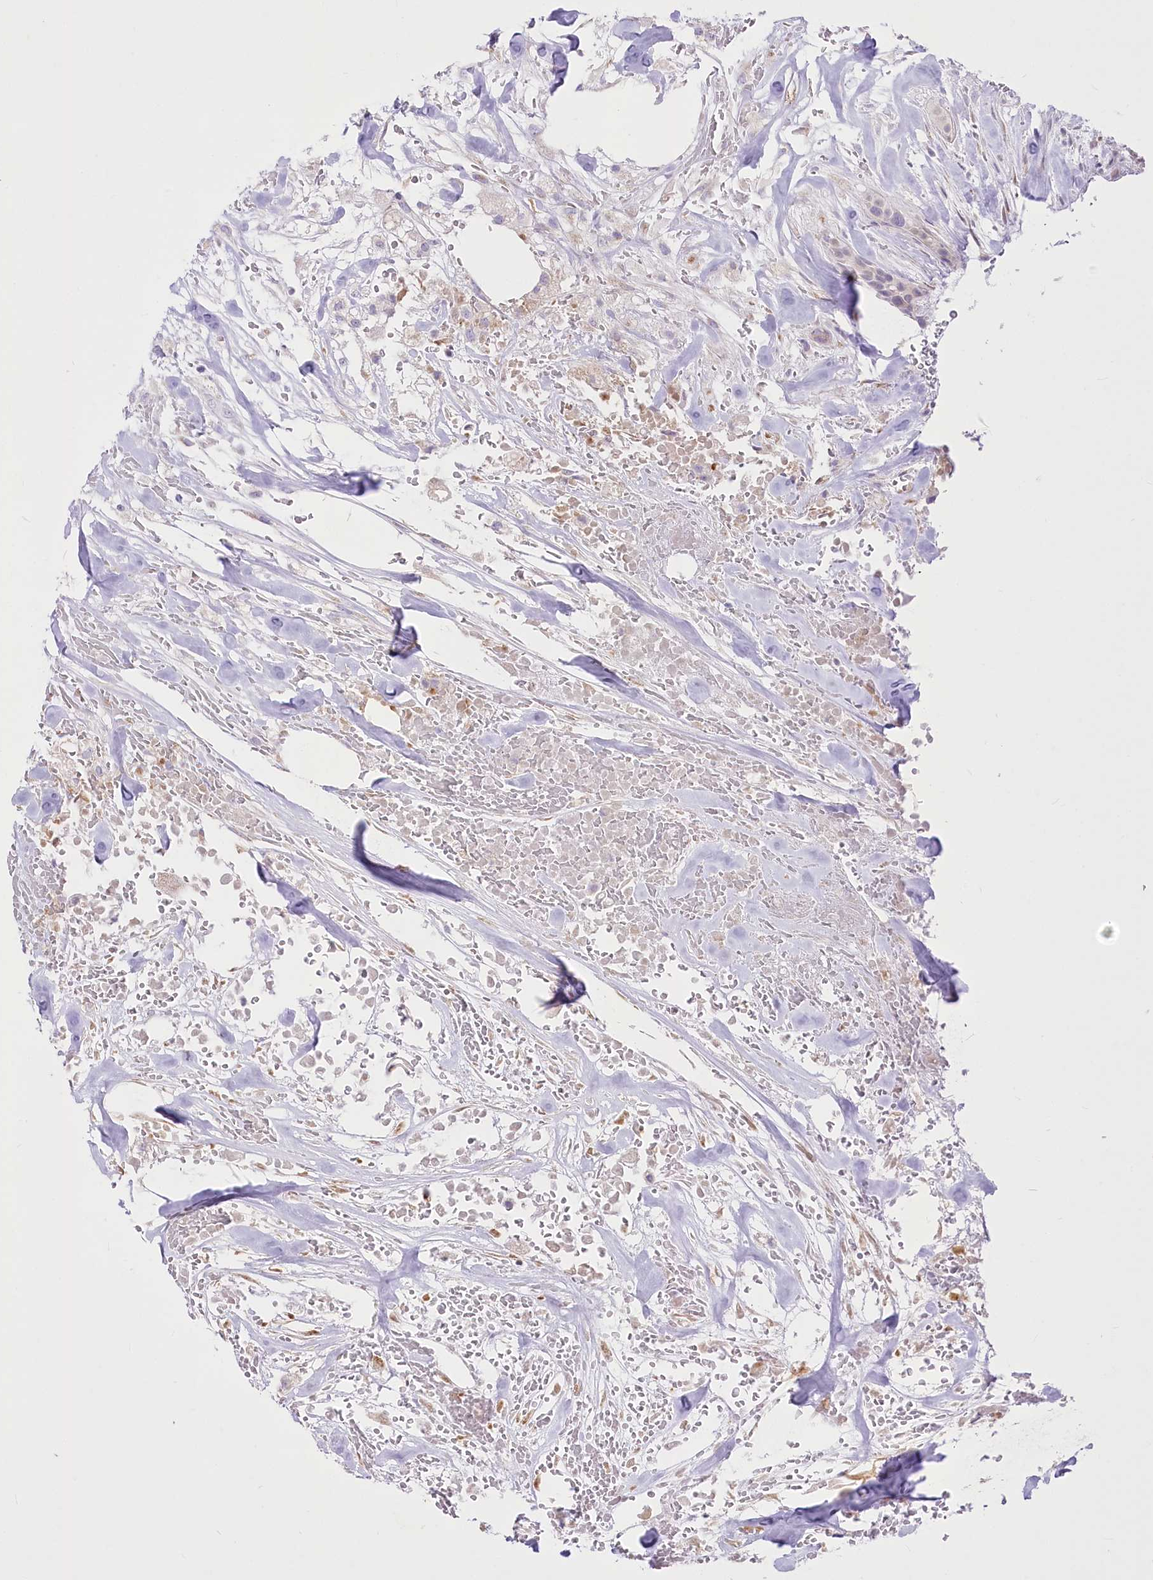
{"staining": {"intensity": "negative", "quantity": "none", "location": "none"}, "tissue": "breast cancer", "cell_type": "Tumor cells", "image_type": "cancer", "snomed": [{"axis": "morphology", "description": "Lobular carcinoma"}, {"axis": "topography", "description": "Breast"}], "caption": "Tumor cells show no significant protein staining in lobular carcinoma (breast).", "gene": "BEND7", "patient": {"sex": "female", "age": 51}}